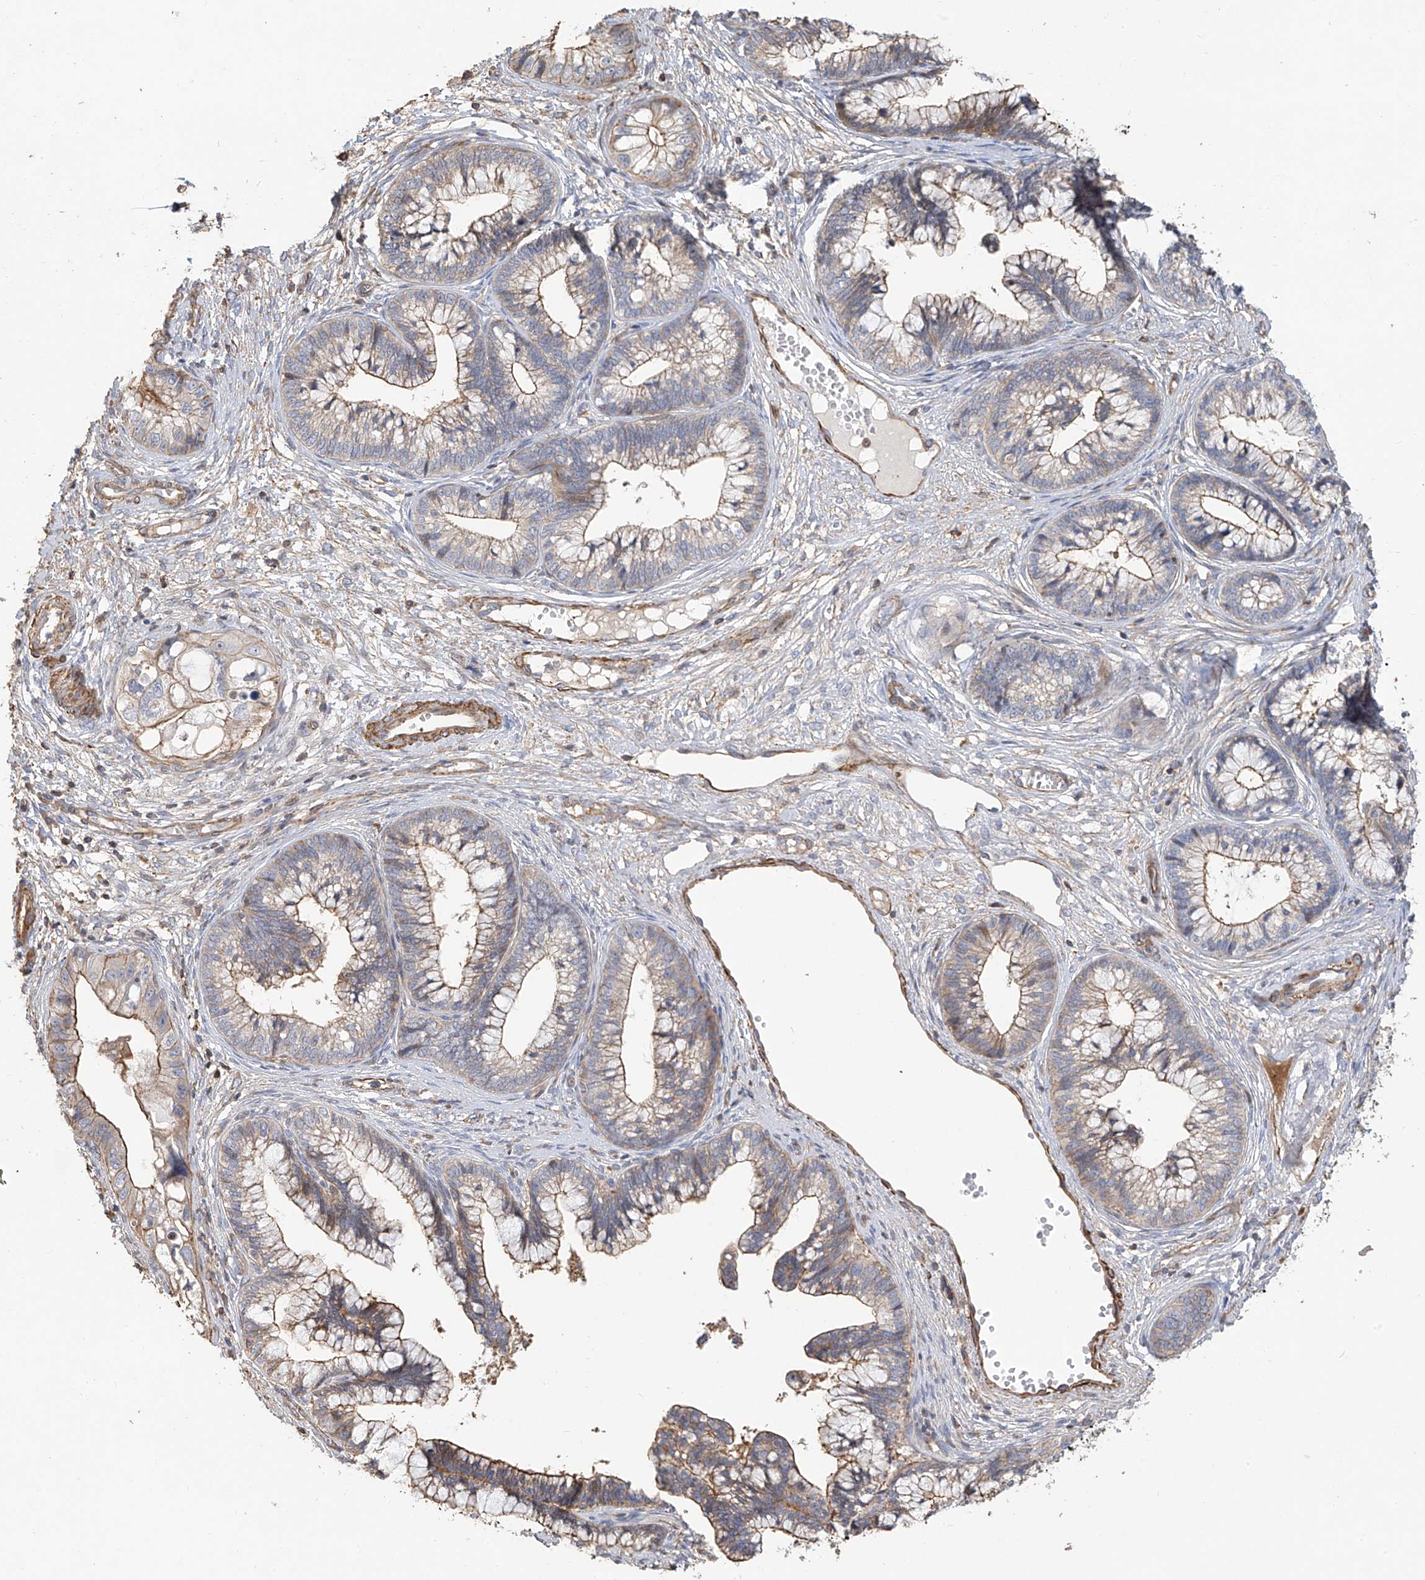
{"staining": {"intensity": "moderate", "quantity": "25%-75%", "location": "cytoplasmic/membranous"}, "tissue": "cervical cancer", "cell_type": "Tumor cells", "image_type": "cancer", "snomed": [{"axis": "morphology", "description": "Adenocarcinoma, NOS"}, {"axis": "topography", "description": "Cervix"}], "caption": "Cervical cancer (adenocarcinoma) tissue demonstrates moderate cytoplasmic/membranous staining in about 25%-75% of tumor cells, visualized by immunohistochemistry.", "gene": "SLC43A3", "patient": {"sex": "female", "age": 44}}